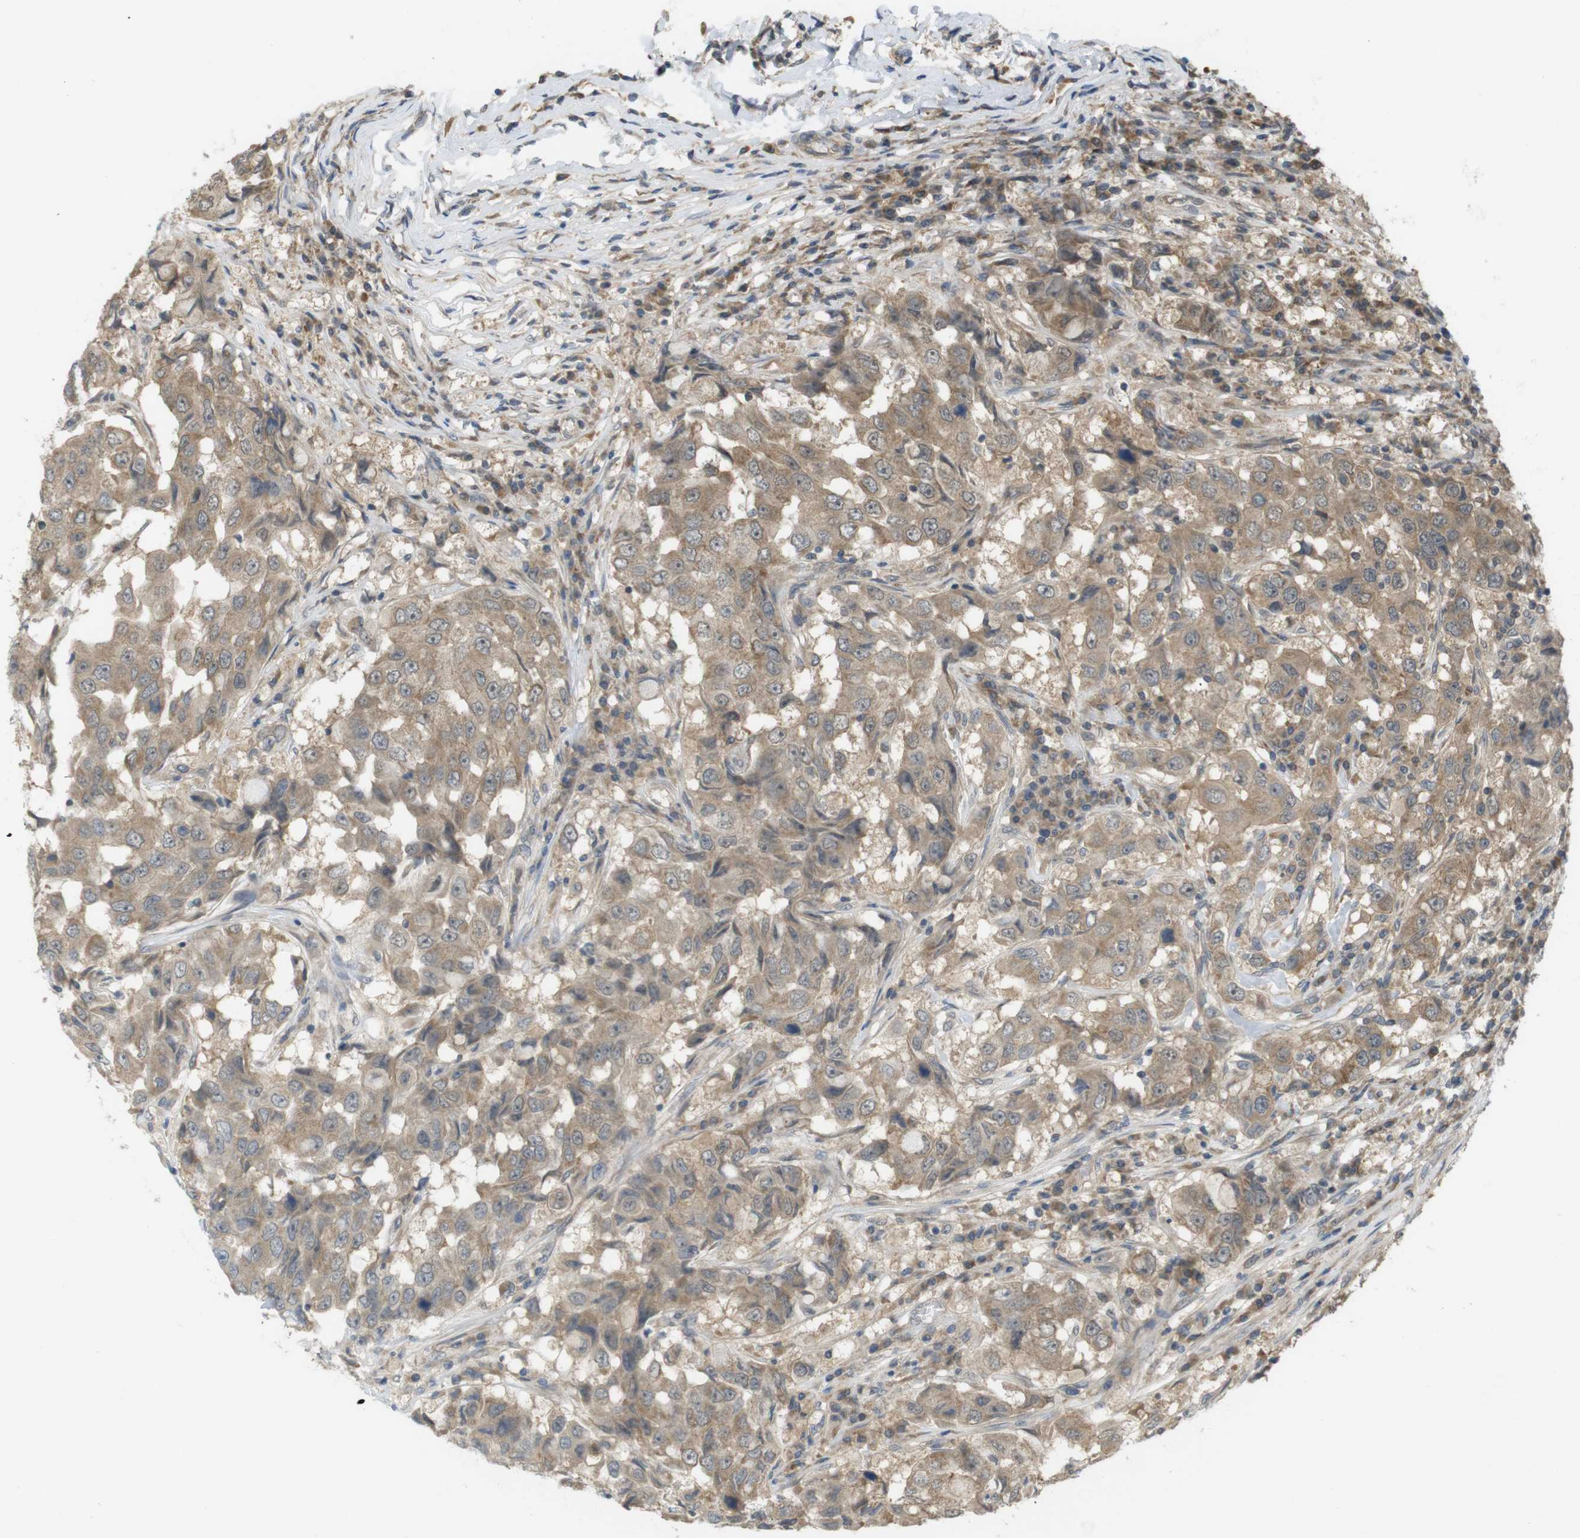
{"staining": {"intensity": "moderate", "quantity": ">75%", "location": "cytoplasmic/membranous"}, "tissue": "breast cancer", "cell_type": "Tumor cells", "image_type": "cancer", "snomed": [{"axis": "morphology", "description": "Duct carcinoma"}, {"axis": "topography", "description": "Breast"}], "caption": "Protein staining demonstrates moderate cytoplasmic/membranous positivity in approximately >75% of tumor cells in breast cancer.", "gene": "RNF130", "patient": {"sex": "female", "age": 27}}